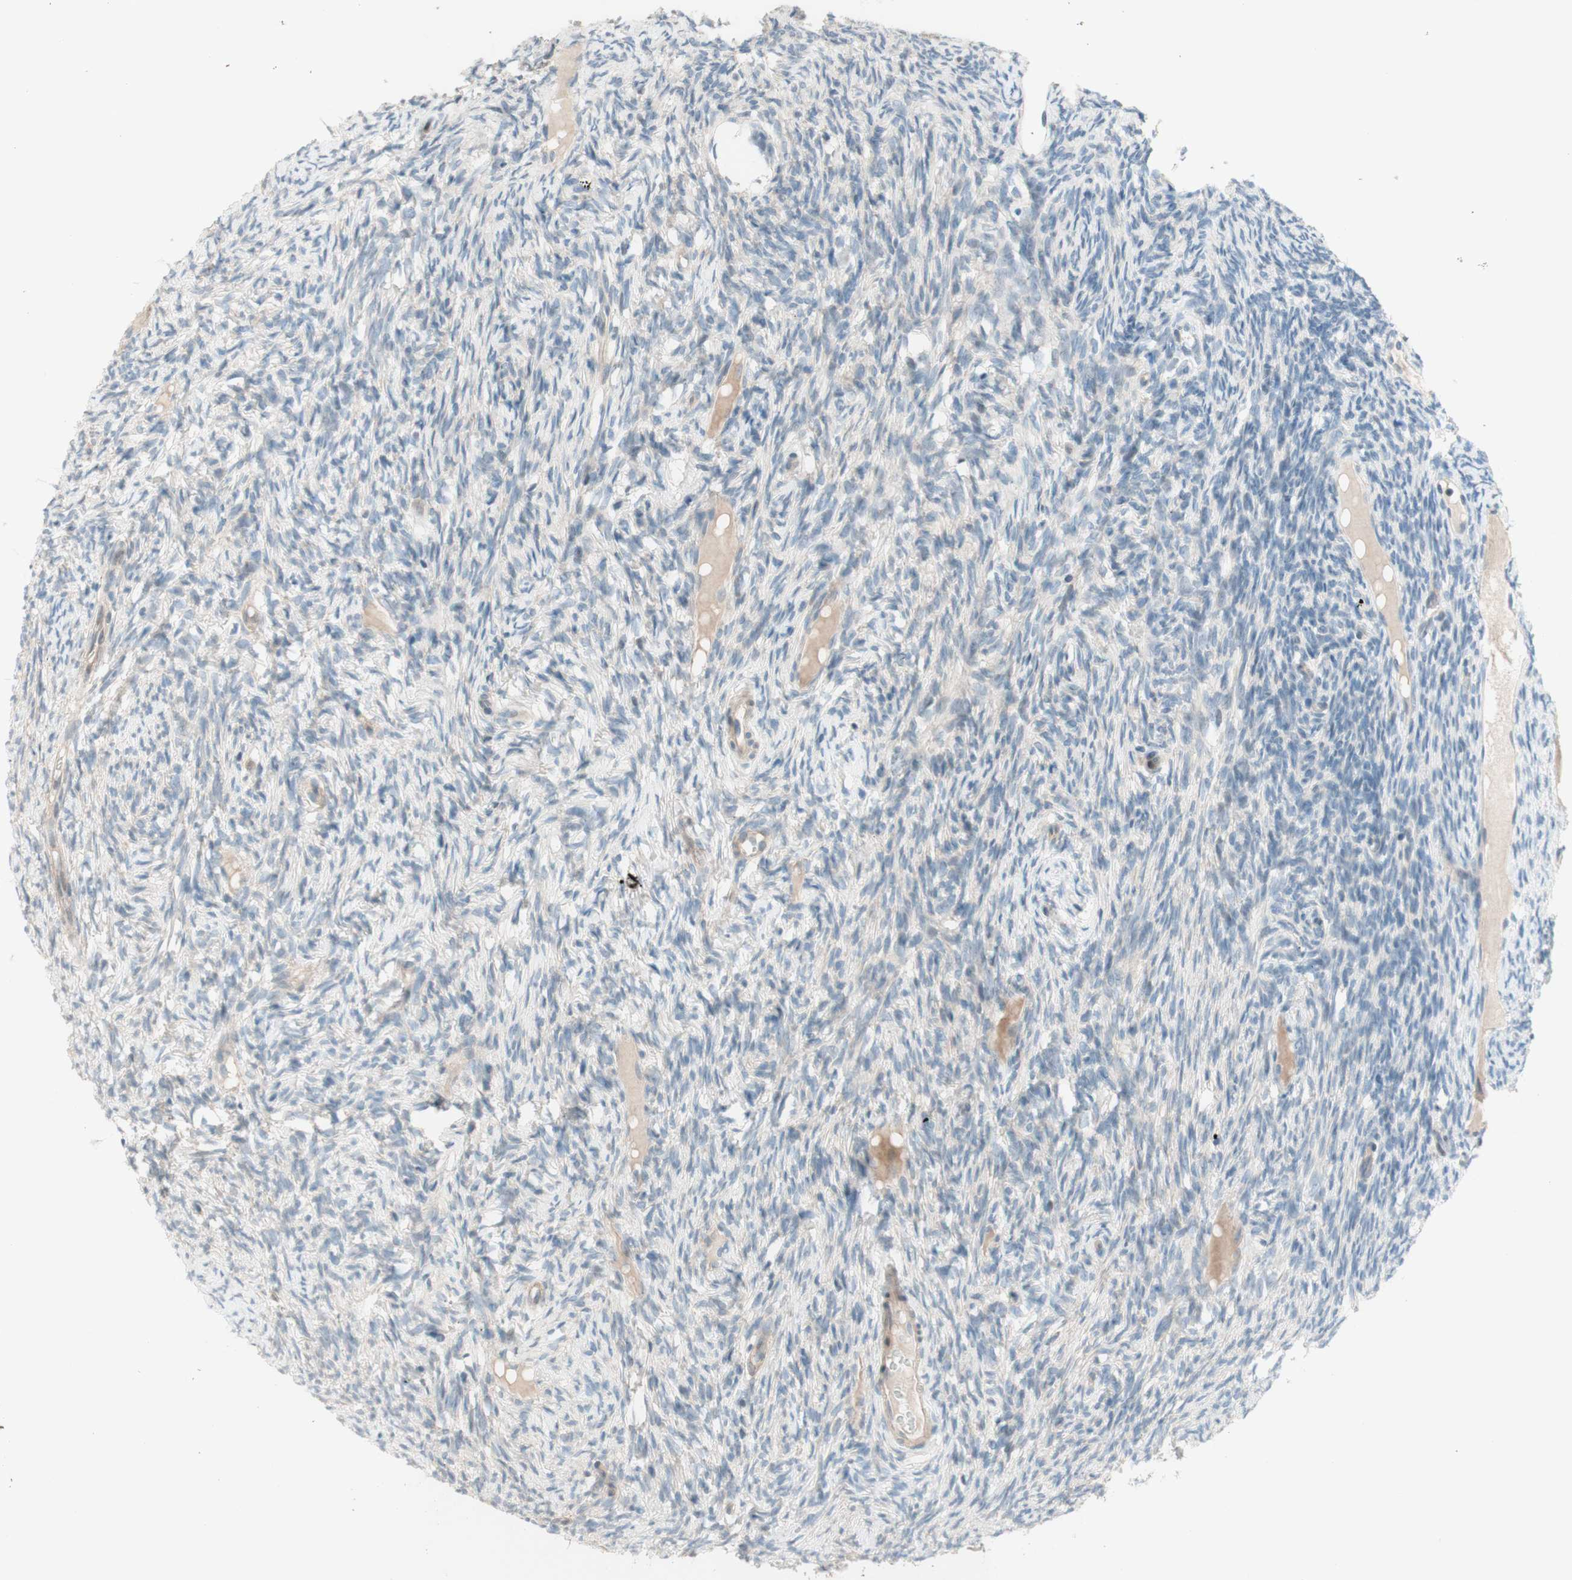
{"staining": {"intensity": "negative", "quantity": "none", "location": "none"}, "tissue": "ovary", "cell_type": "Ovarian stroma cells", "image_type": "normal", "snomed": [{"axis": "morphology", "description": "Normal tissue, NOS"}, {"axis": "topography", "description": "Ovary"}], "caption": "A photomicrograph of human ovary is negative for staining in ovarian stroma cells. Brightfield microscopy of immunohistochemistry stained with DAB (3,3'-diaminobenzidine) (brown) and hematoxylin (blue), captured at high magnification.", "gene": "JPH1", "patient": {"sex": "female", "age": 33}}